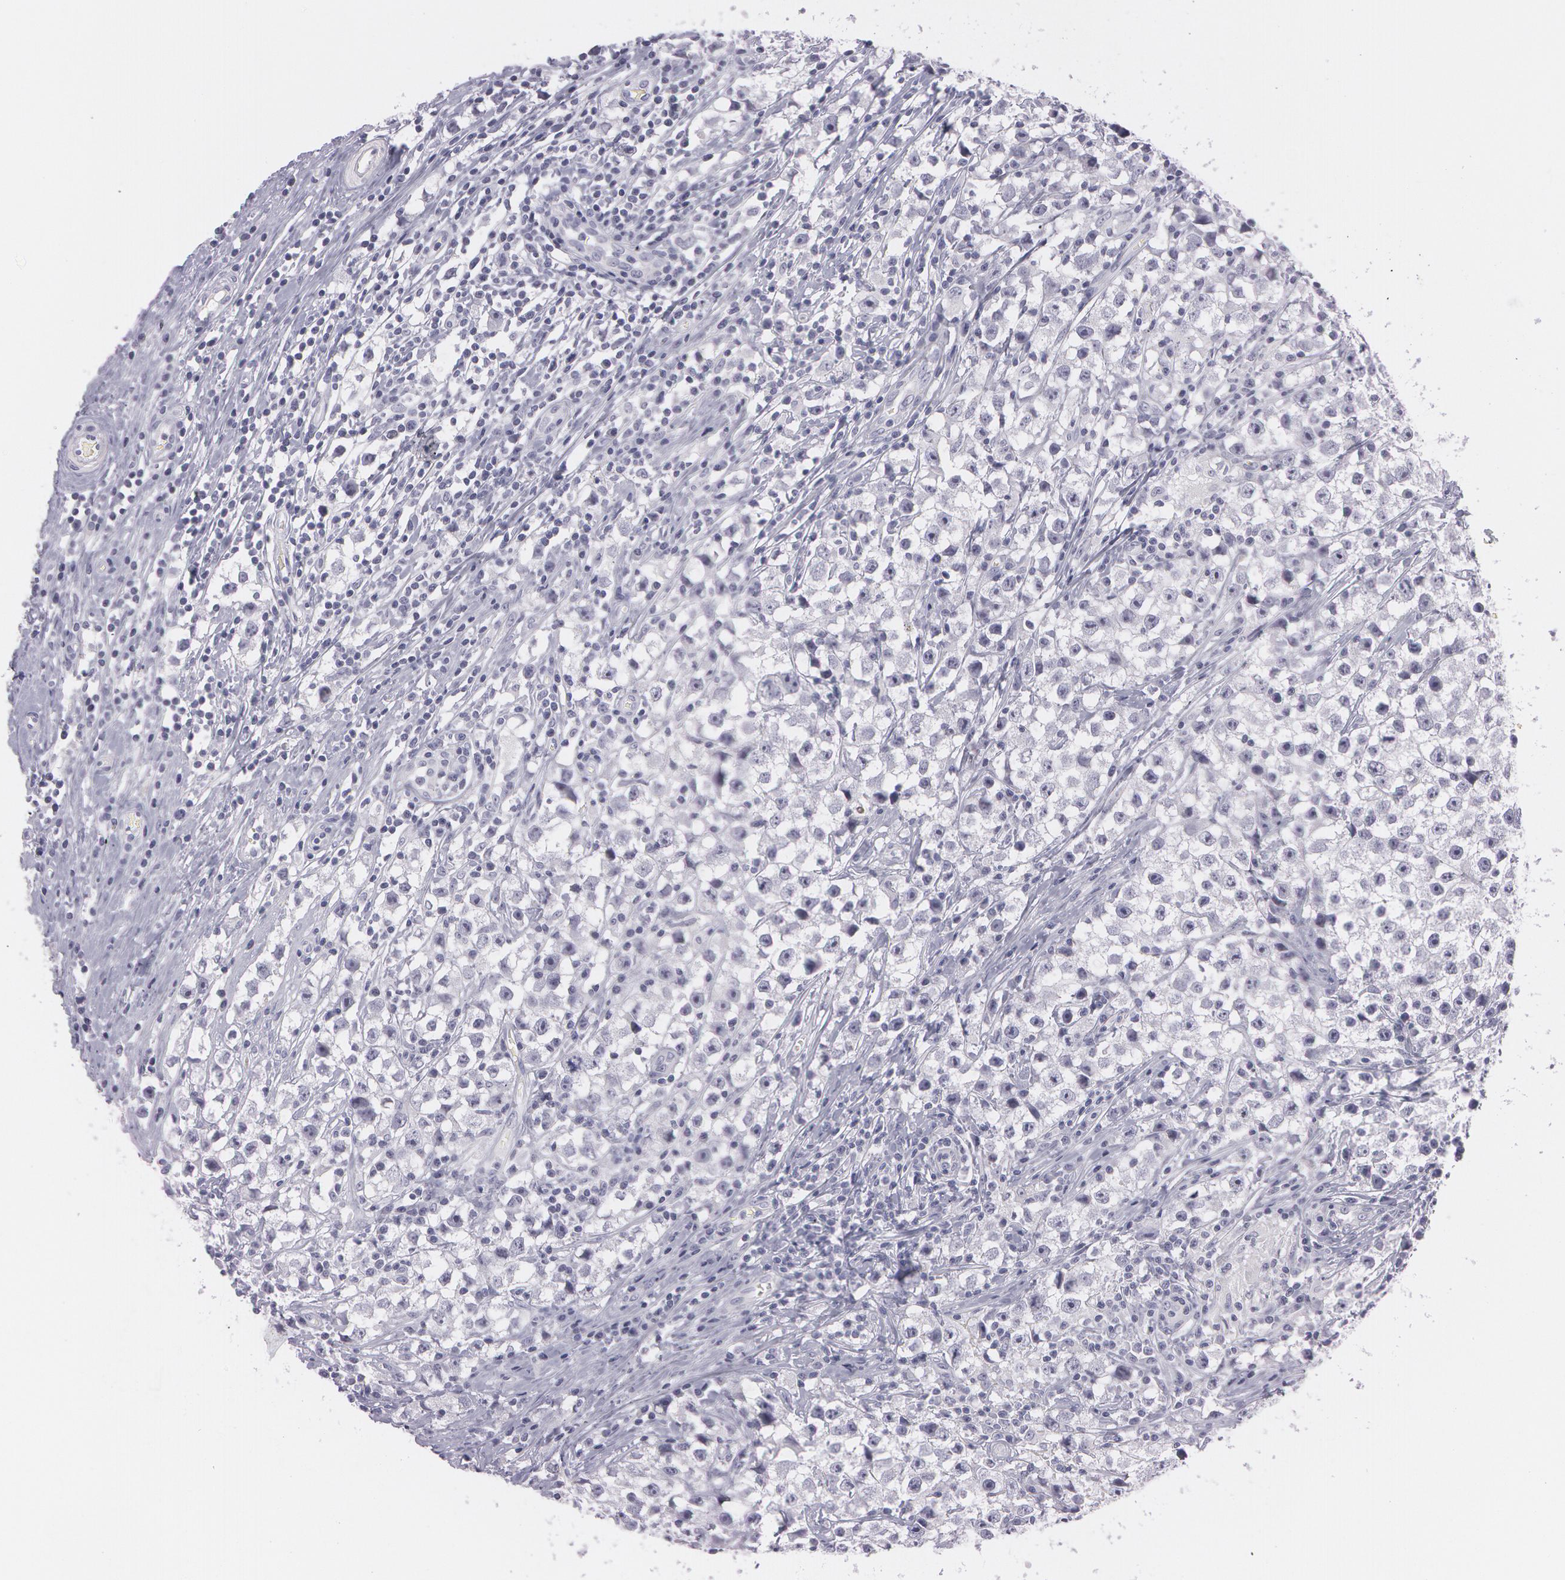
{"staining": {"intensity": "negative", "quantity": "none", "location": "none"}, "tissue": "testis cancer", "cell_type": "Tumor cells", "image_type": "cancer", "snomed": [{"axis": "morphology", "description": "Seminoma, NOS"}, {"axis": "topography", "description": "Testis"}], "caption": "Tumor cells show no significant expression in seminoma (testis).", "gene": "IL1RN", "patient": {"sex": "male", "age": 35}}